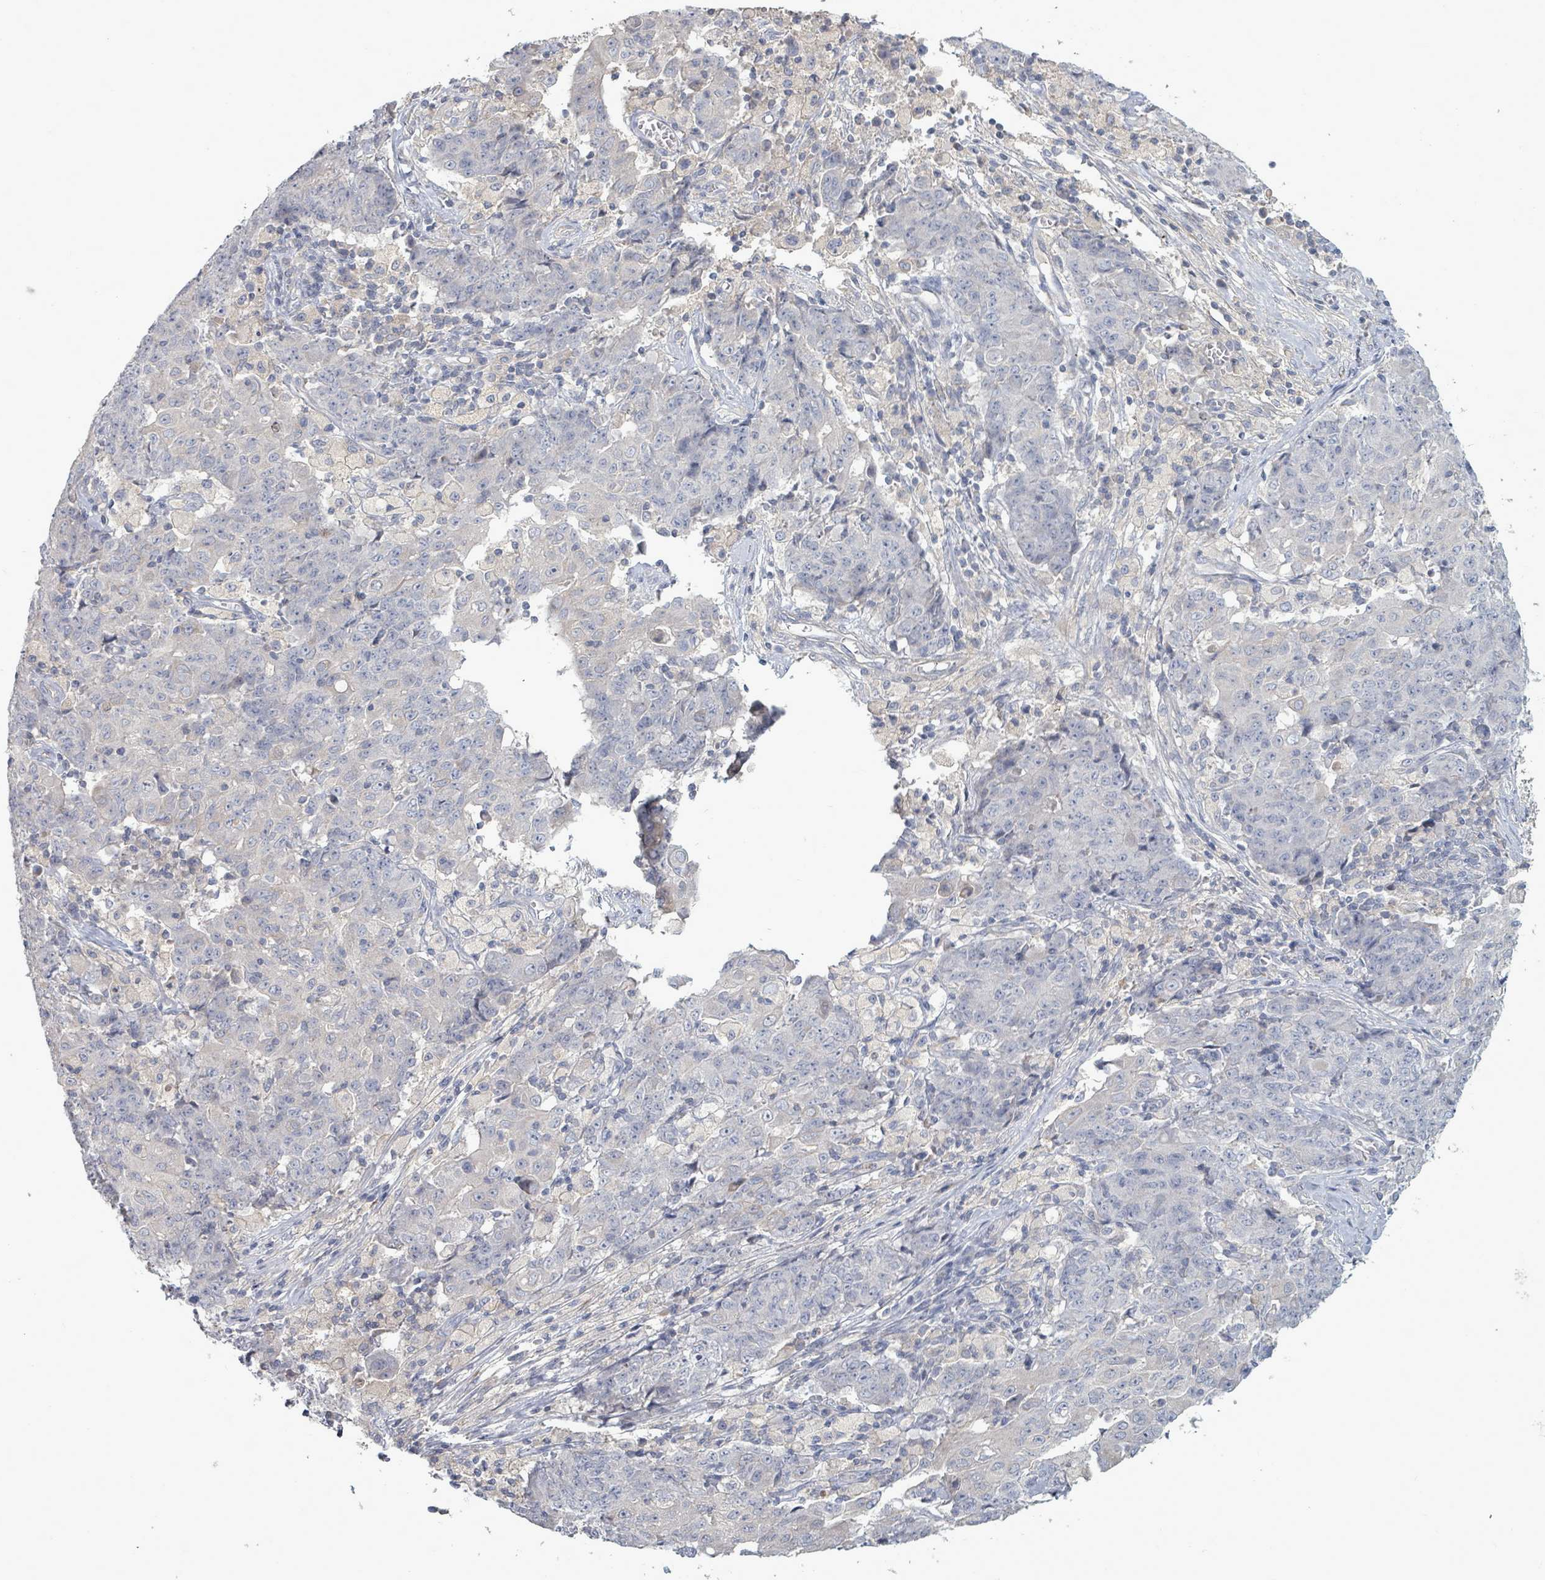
{"staining": {"intensity": "negative", "quantity": "none", "location": "none"}, "tissue": "ovarian cancer", "cell_type": "Tumor cells", "image_type": "cancer", "snomed": [{"axis": "morphology", "description": "Carcinoma, endometroid"}, {"axis": "topography", "description": "Ovary"}], "caption": "A histopathology image of endometroid carcinoma (ovarian) stained for a protein shows no brown staining in tumor cells.", "gene": "ARGFX", "patient": {"sex": "female", "age": 42}}